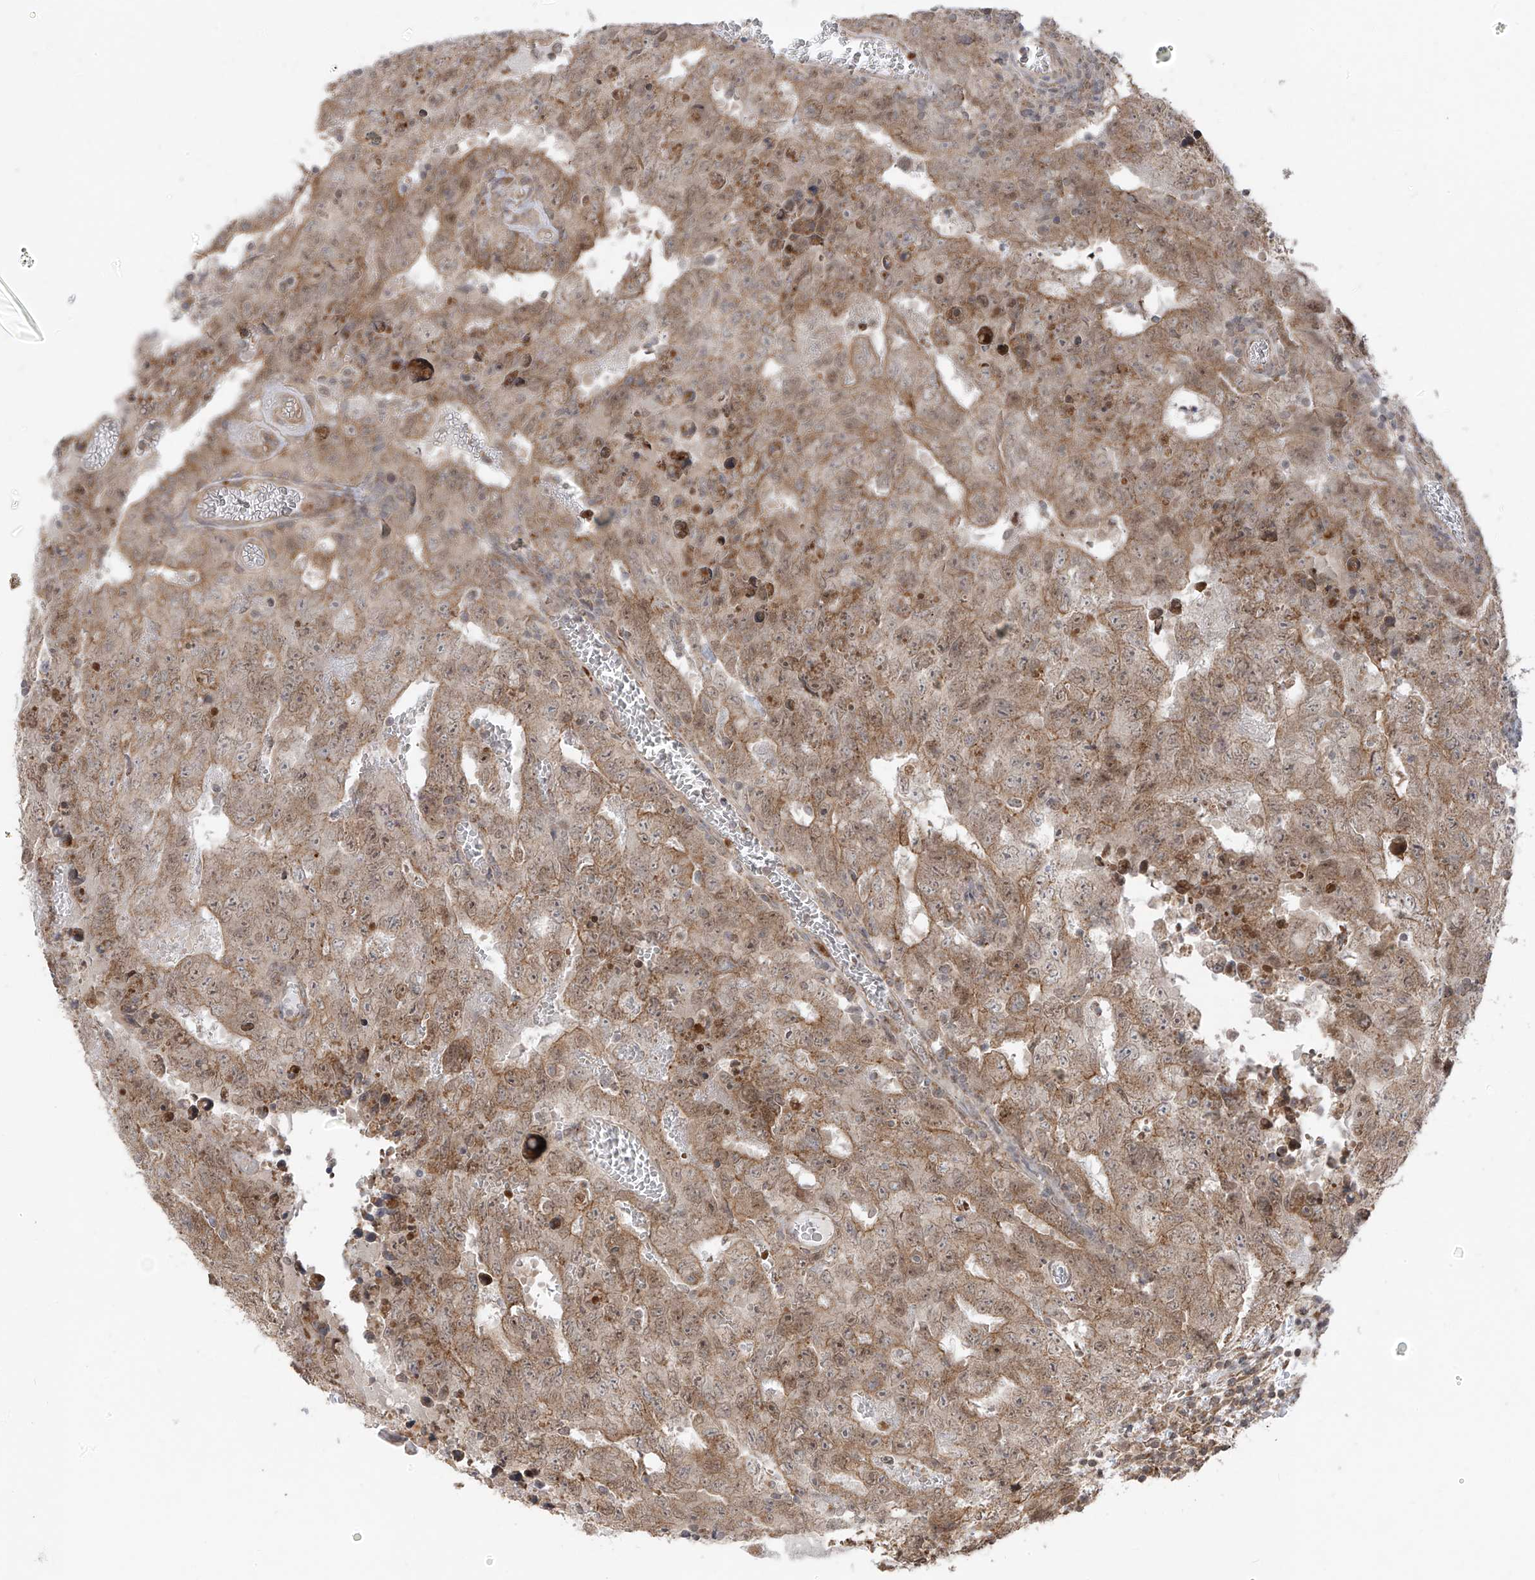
{"staining": {"intensity": "moderate", "quantity": ">75%", "location": "cytoplasmic/membranous"}, "tissue": "testis cancer", "cell_type": "Tumor cells", "image_type": "cancer", "snomed": [{"axis": "morphology", "description": "Carcinoma, Embryonal, NOS"}, {"axis": "topography", "description": "Testis"}], "caption": "The micrograph displays staining of testis cancer (embryonal carcinoma), revealing moderate cytoplasmic/membranous protein staining (brown color) within tumor cells. The staining is performed using DAB (3,3'-diaminobenzidine) brown chromogen to label protein expression. The nuclei are counter-stained blue using hematoxylin.", "gene": "PDE11A", "patient": {"sex": "male", "age": 26}}